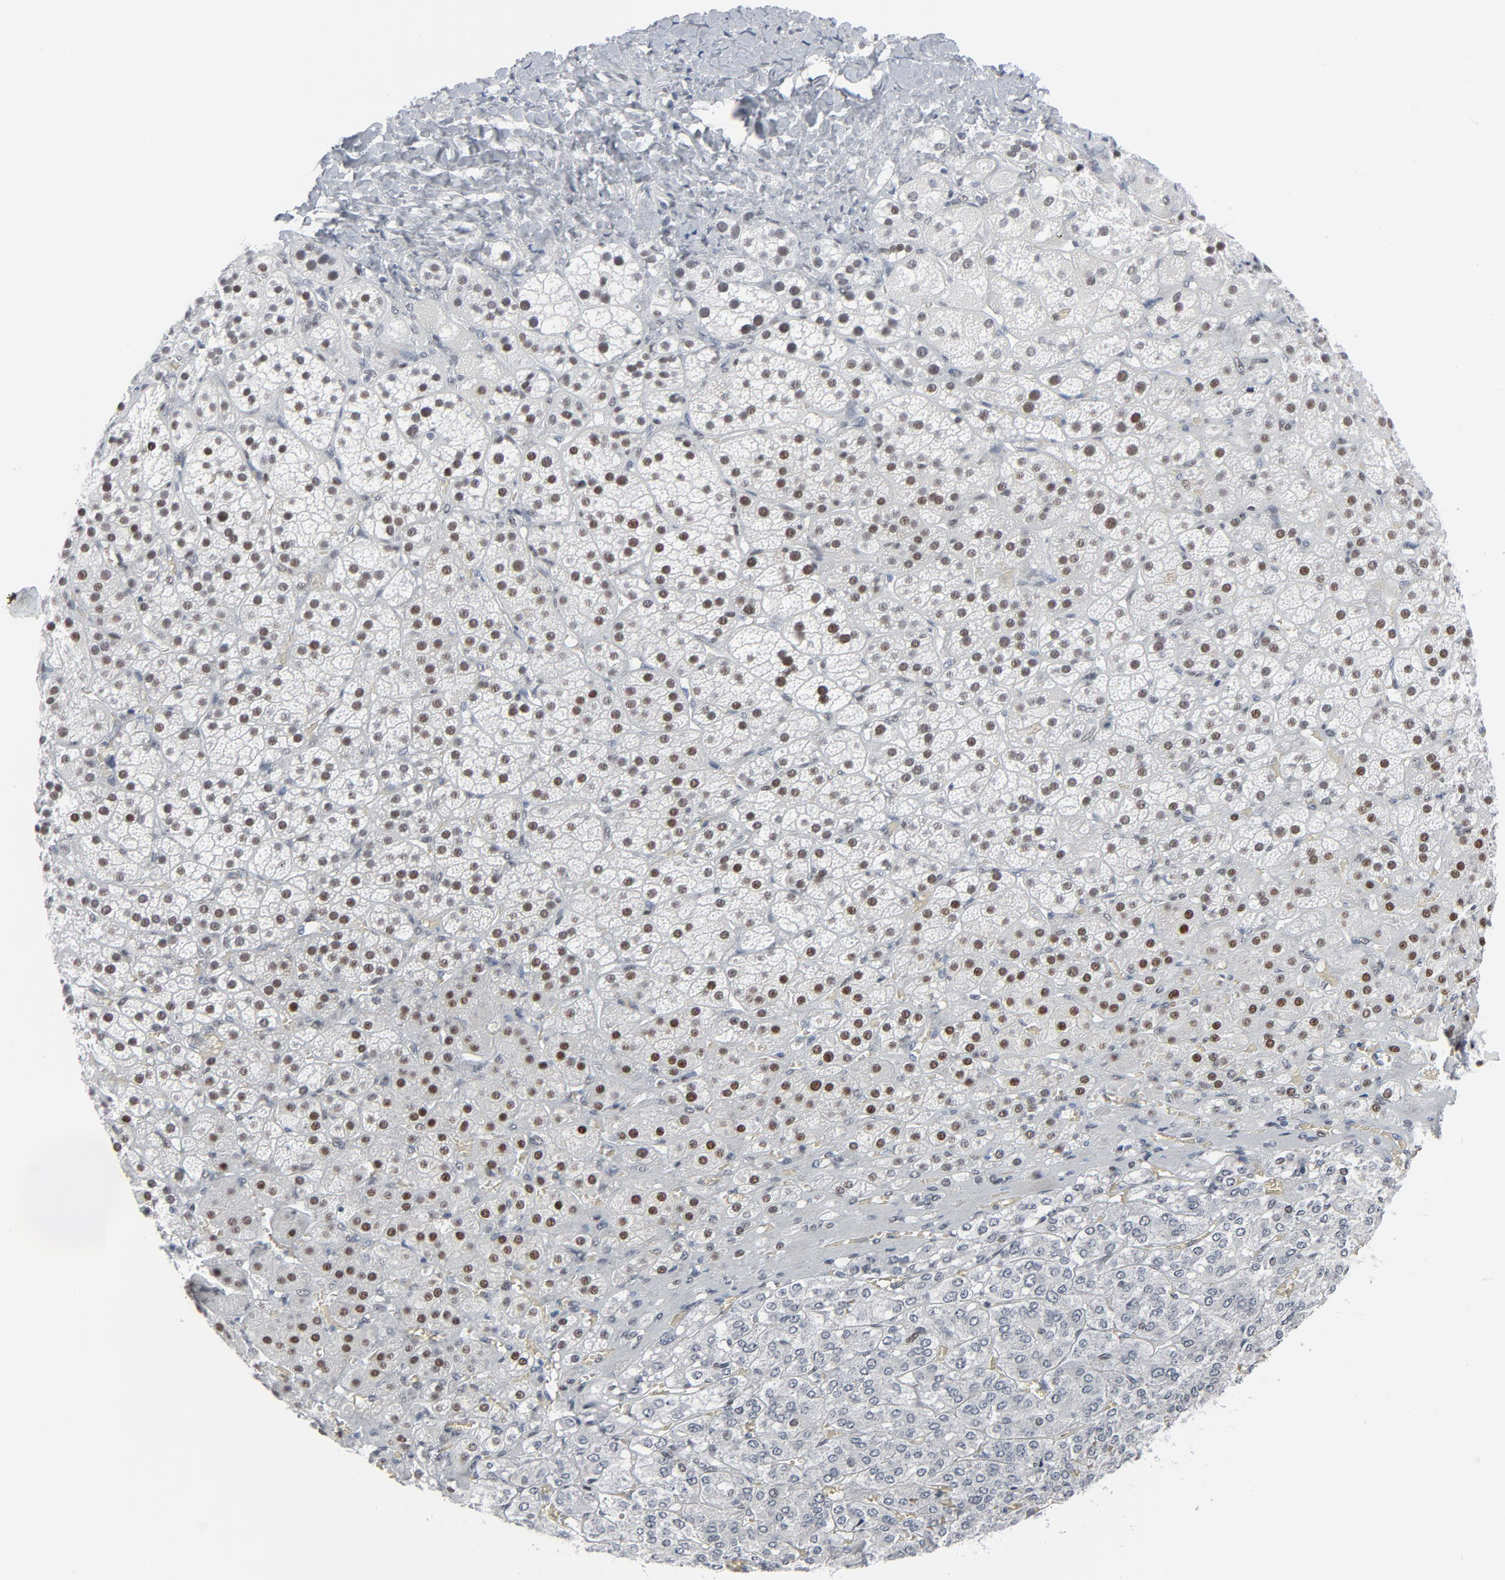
{"staining": {"intensity": "strong", "quantity": ">75%", "location": "nuclear"}, "tissue": "adrenal gland", "cell_type": "Glandular cells", "image_type": "normal", "snomed": [{"axis": "morphology", "description": "Normal tissue, NOS"}, {"axis": "topography", "description": "Adrenal gland"}], "caption": "The micrograph shows immunohistochemical staining of benign adrenal gland. There is strong nuclear staining is identified in about >75% of glandular cells.", "gene": "SIRT1", "patient": {"sex": "female", "age": 71}}